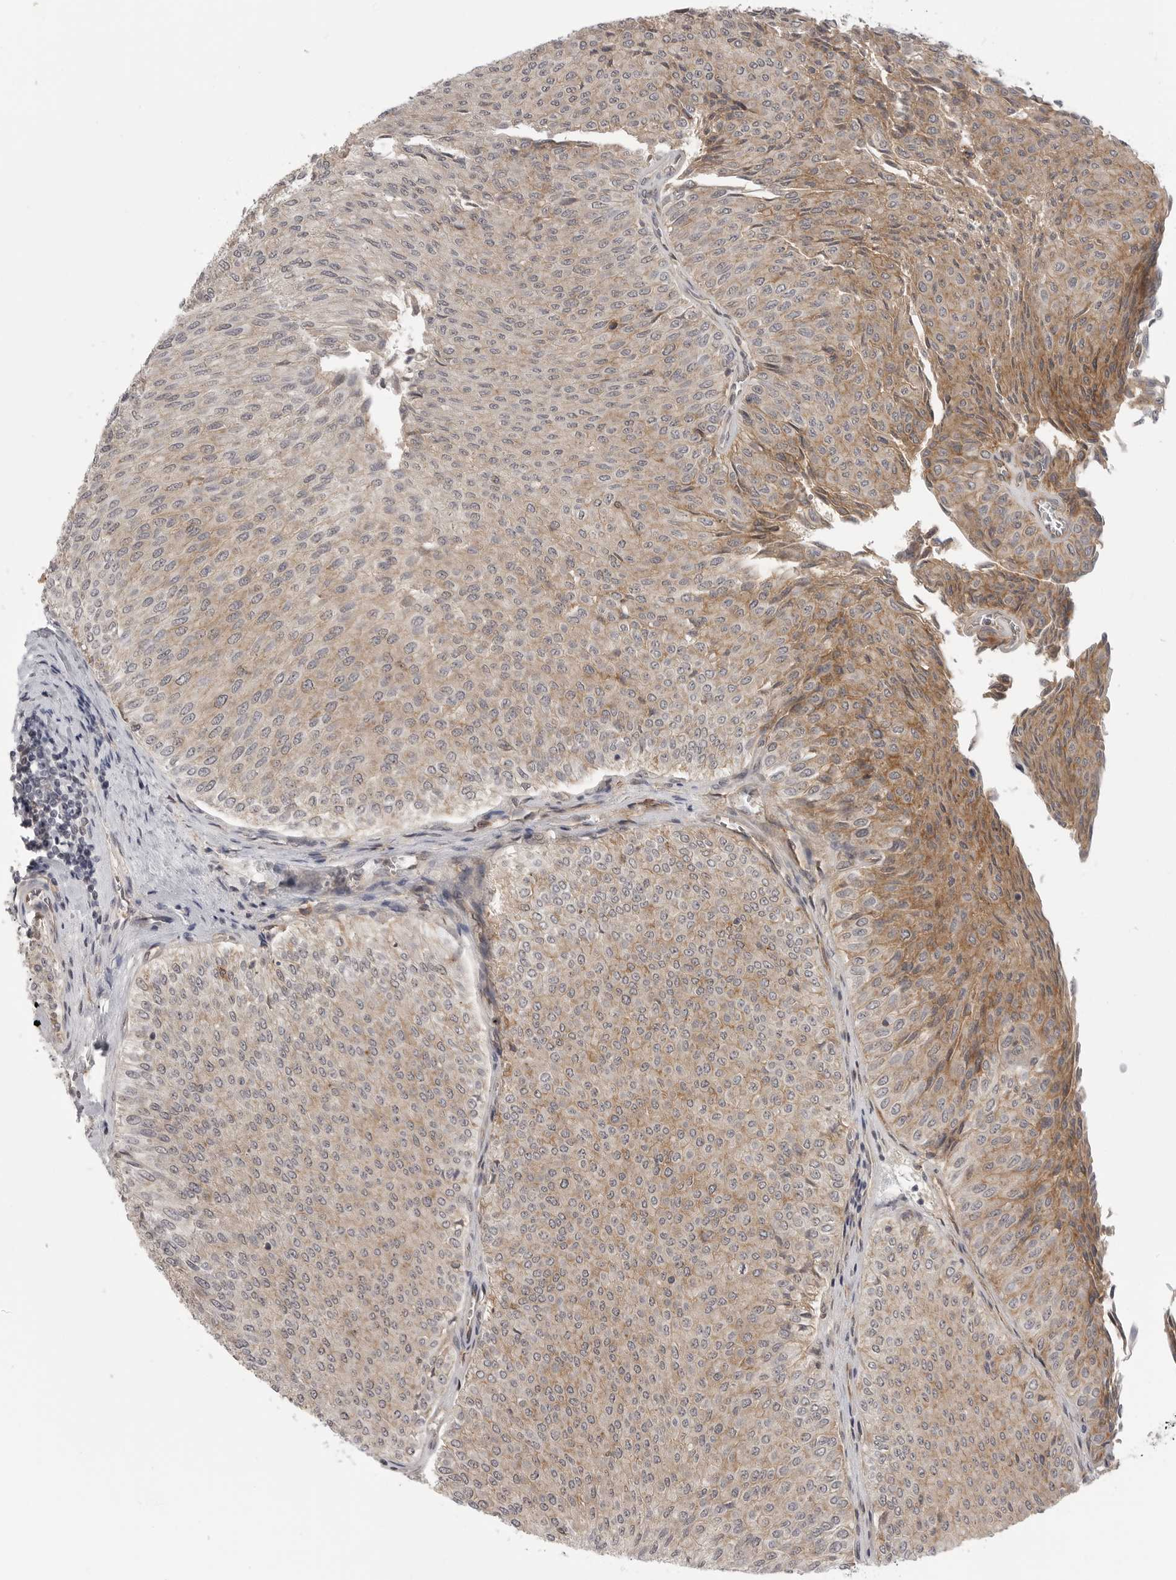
{"staining": {"intensity": "moderate", "quantity": ">75%", "location": "cytoplasmic/membranous"}, "tissue": "urothelial cancer", "cell_type": "Tumor cells", "image_type": "cancer", "snomed": [{"axis": "morphology", "description": "Urothelial carcinoma, Low grade"}, {"axis": "topography", "description": "Urinary bladder"}], "caption": "Protein staining of urothelial carcinoma (low-grade) tissue demonstrates moderate cytoplasmic/membranous expression in approximately >75% of tumor cells. (brown staining indicates protein expression, while blue staining denotes nuclei).", "gene": "IFNGR1", "patient": {"sex": "male", "age": 78}}